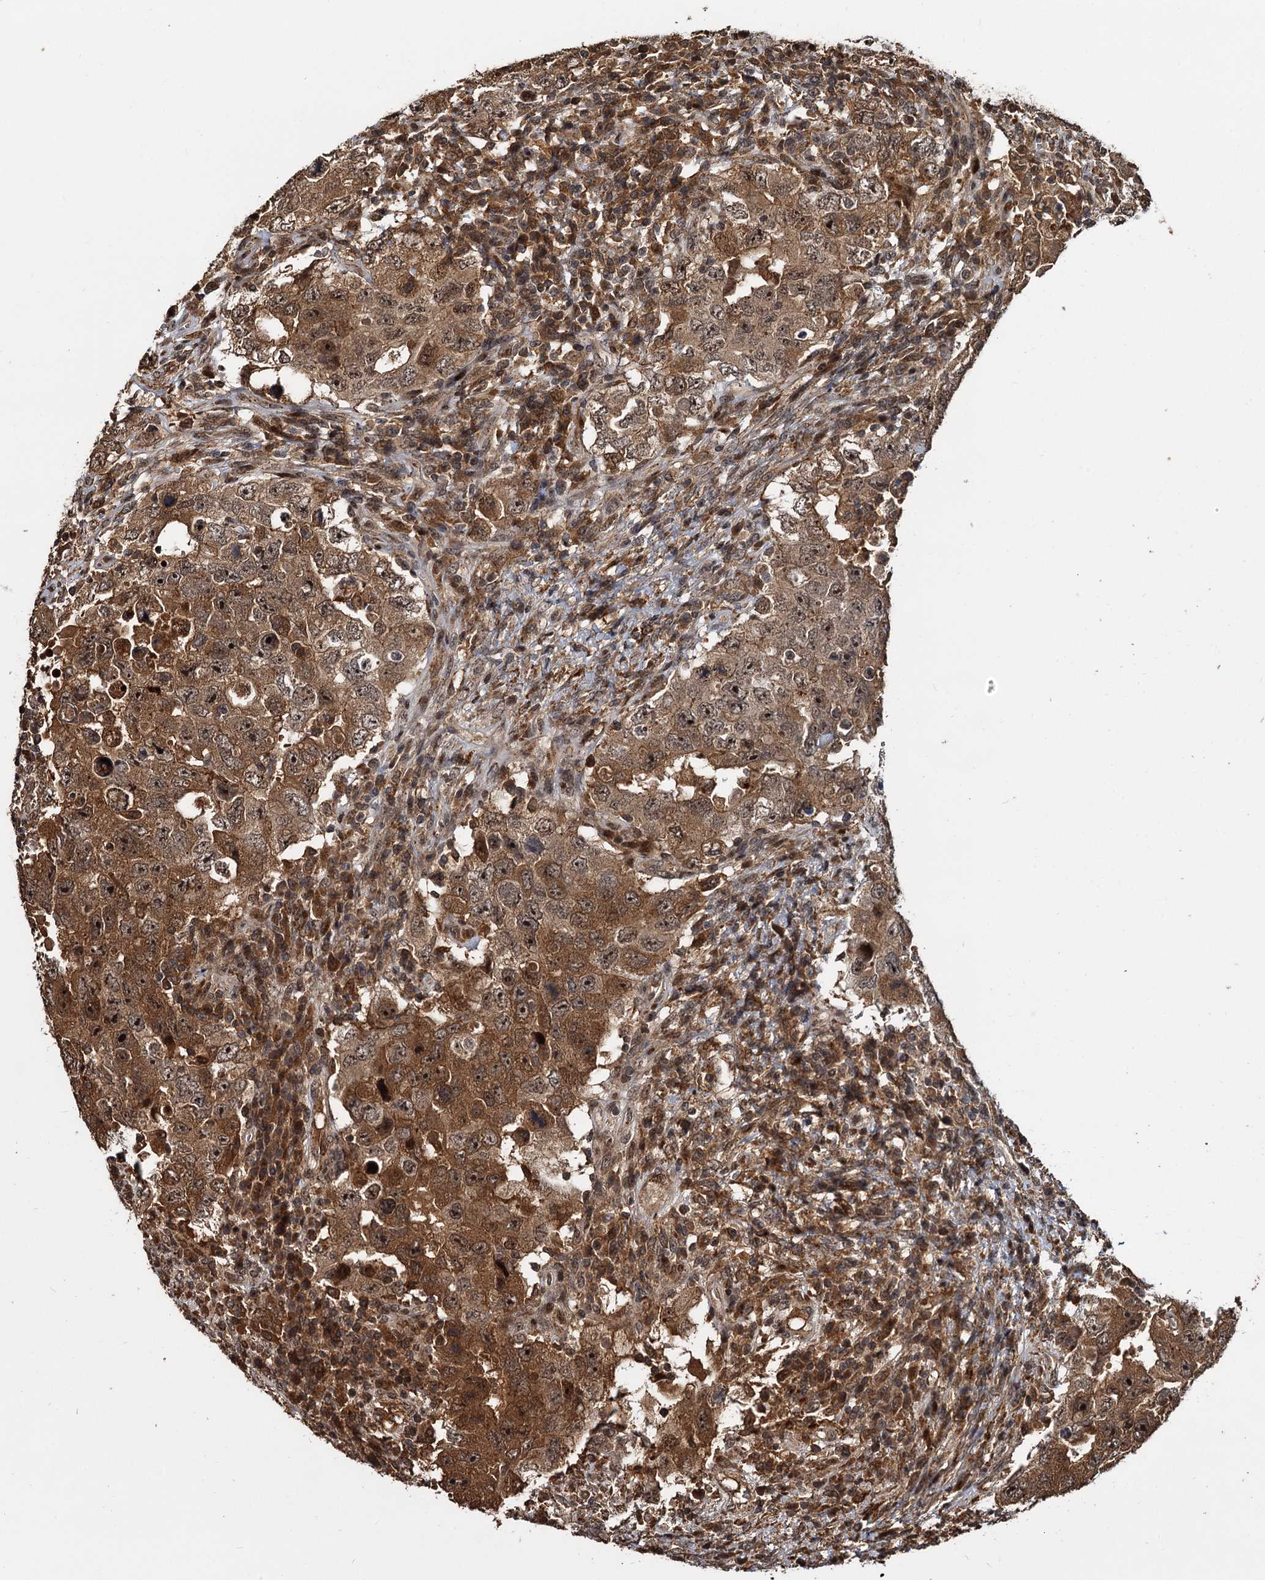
{"staining": {"intensity": "moderate", "quantity": ">75%", "location": "cytoplasmic/membranous,nuclear"}, "tissue": "testis cancer", "cell_type": "Tumor cells", "image_type": "cancer", "snomed": [{"axis": "morphology", "description": "Carcinoma, Embryonal, NOS"}, {"axis": "topography", "description": "Testis"}], "caption": "The photomicrograph exhibits immunohistochemical staining of testis cancer. There is moderate cytoplasmic/membranous and nuclear staining is present in about >75% of tumor cells. (brown staining indicates protein expression, while blue staining denotes nuclei).", "gene": "CEP192", "patient": {"sex": "male", "age": 26}}